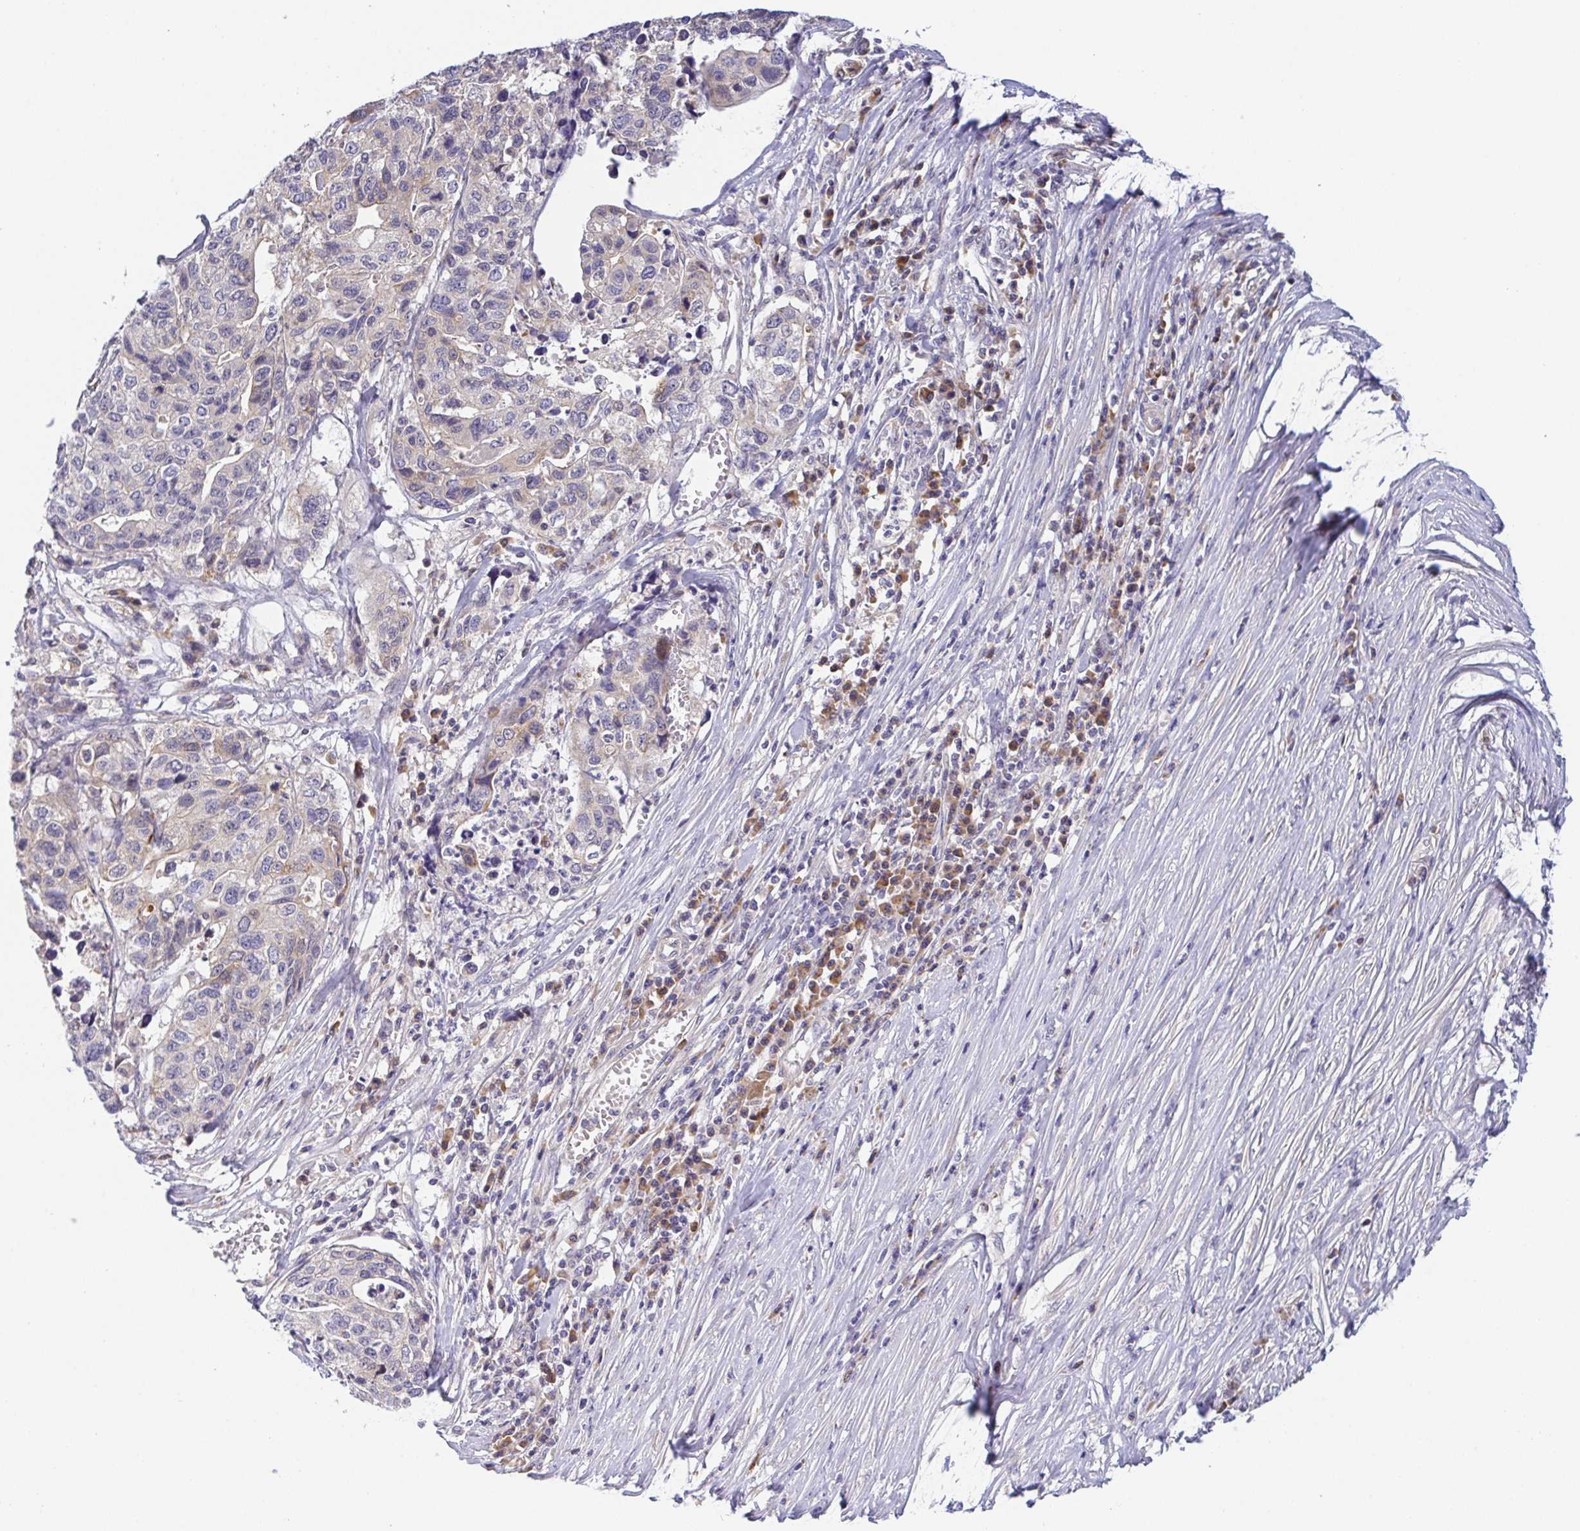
{"staining": {"intensity": "weak", "quantity": "<25%", "location": "cytoplasmic/membranous"}, "tissue": "stomach cancer", "cell_type": "Tumor cells", "image_type": "cancer", "snomed": [{"axis": "morphology", "description": "Adenocarcinoma, NOS"}, {"axis": "topography", "description": "Stomach, upper"}], "caption": "This is an IHC image of stomach cancer. There is no expression in tumor cells.", "gene": "BCL2L1", "patient": {"sex": "female", "age": 67}}